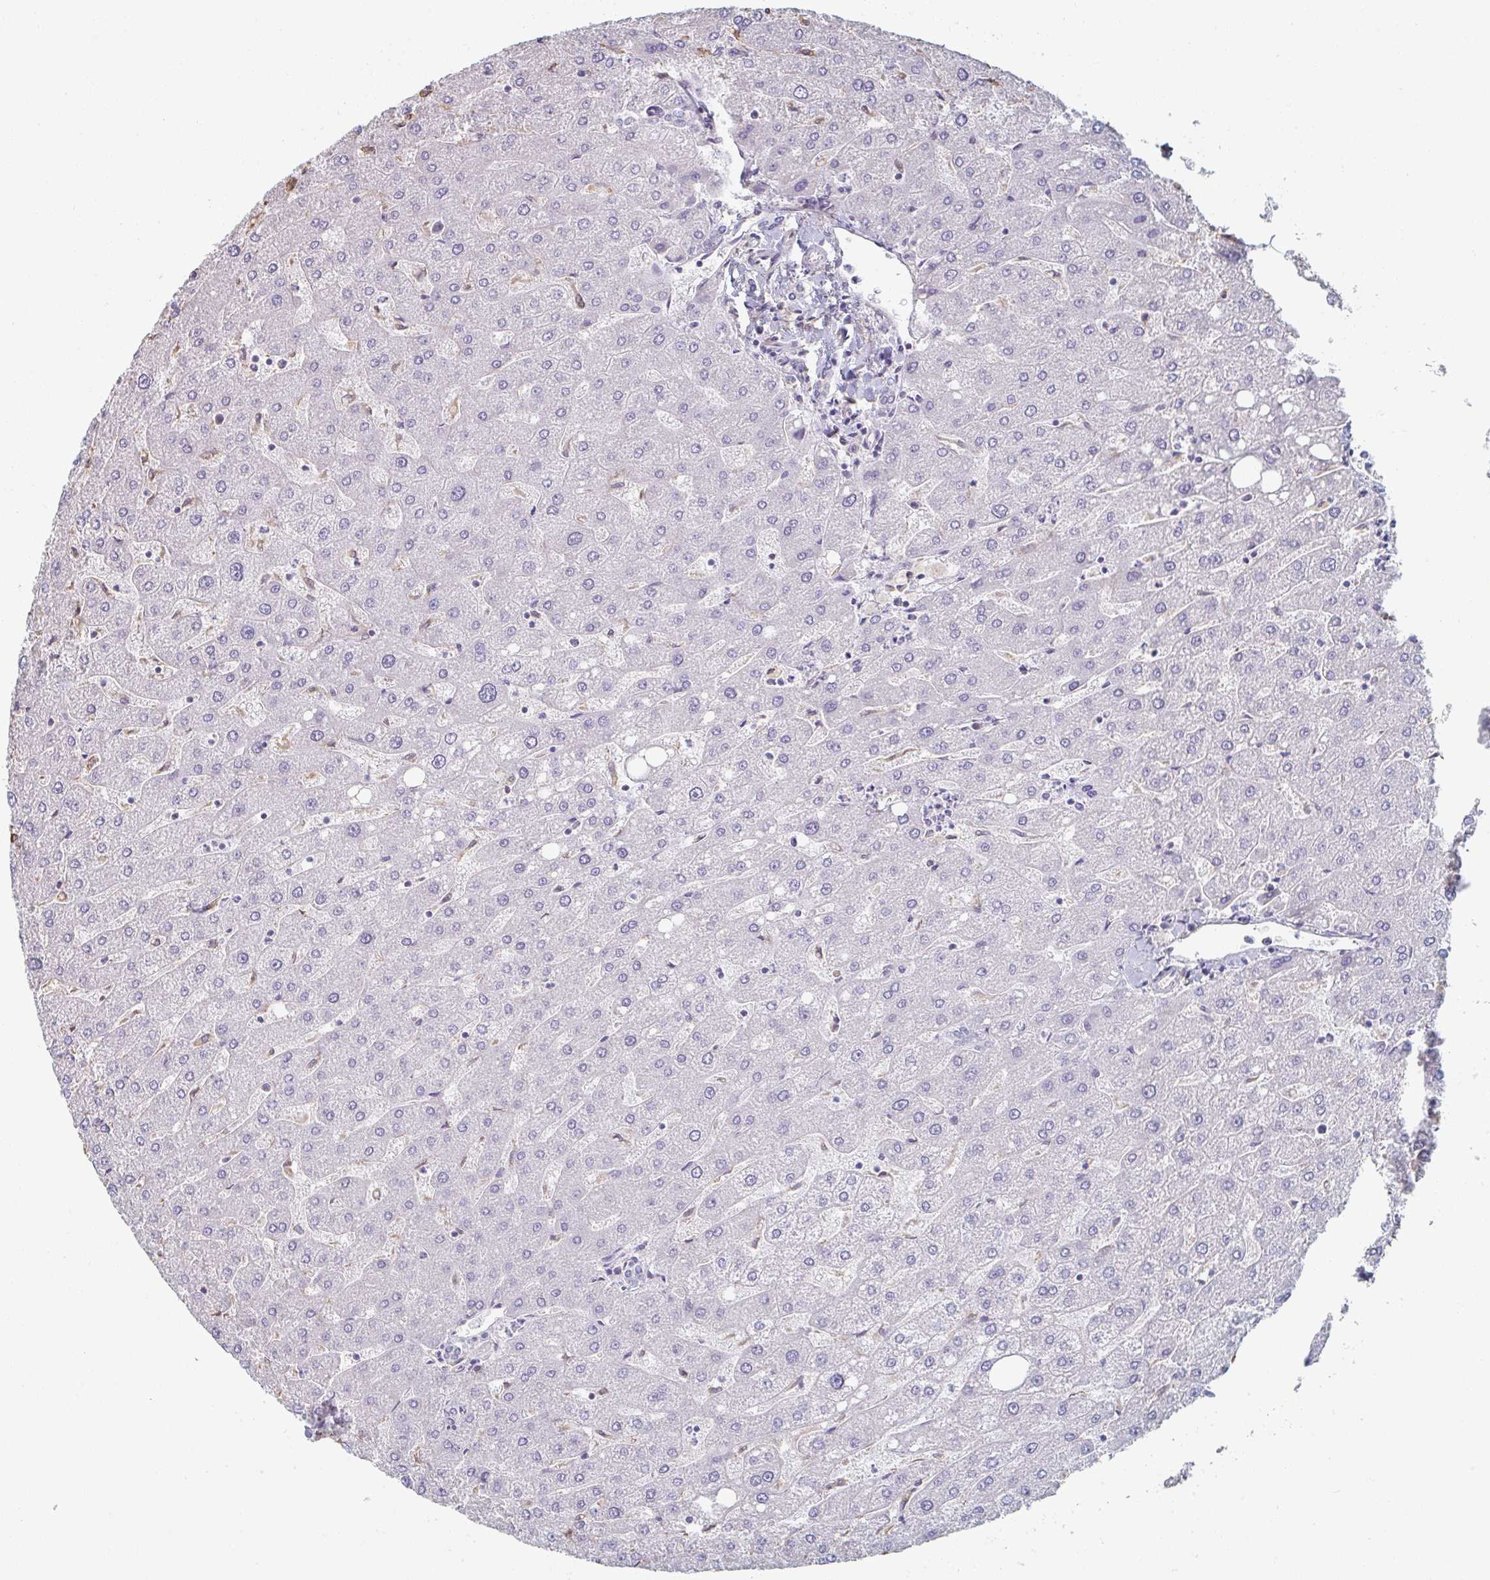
{"staining": {"intensity": "negative", "quantity": "none", "location": "none"}, "tissue": "liver", "cell_type": "Cholangiocytes", "image_type": "normal", "snomed": [{"axis": "morphology", "description": "Normal tissue, NOS"}, {"axis": "topography", "description": "Liver"}], "caption": "Immunohistochemistry (IHC) of unremarkable human liver demonstrates no staining in cholangiocytes. (DAB (3,3'-diaminobenzidine) immunohistochemistry (IHC) visualized using brightfield microscopy, high magnification).", "gene": "RAB5IF", "patient": {"sex": "male", "age": 67}}